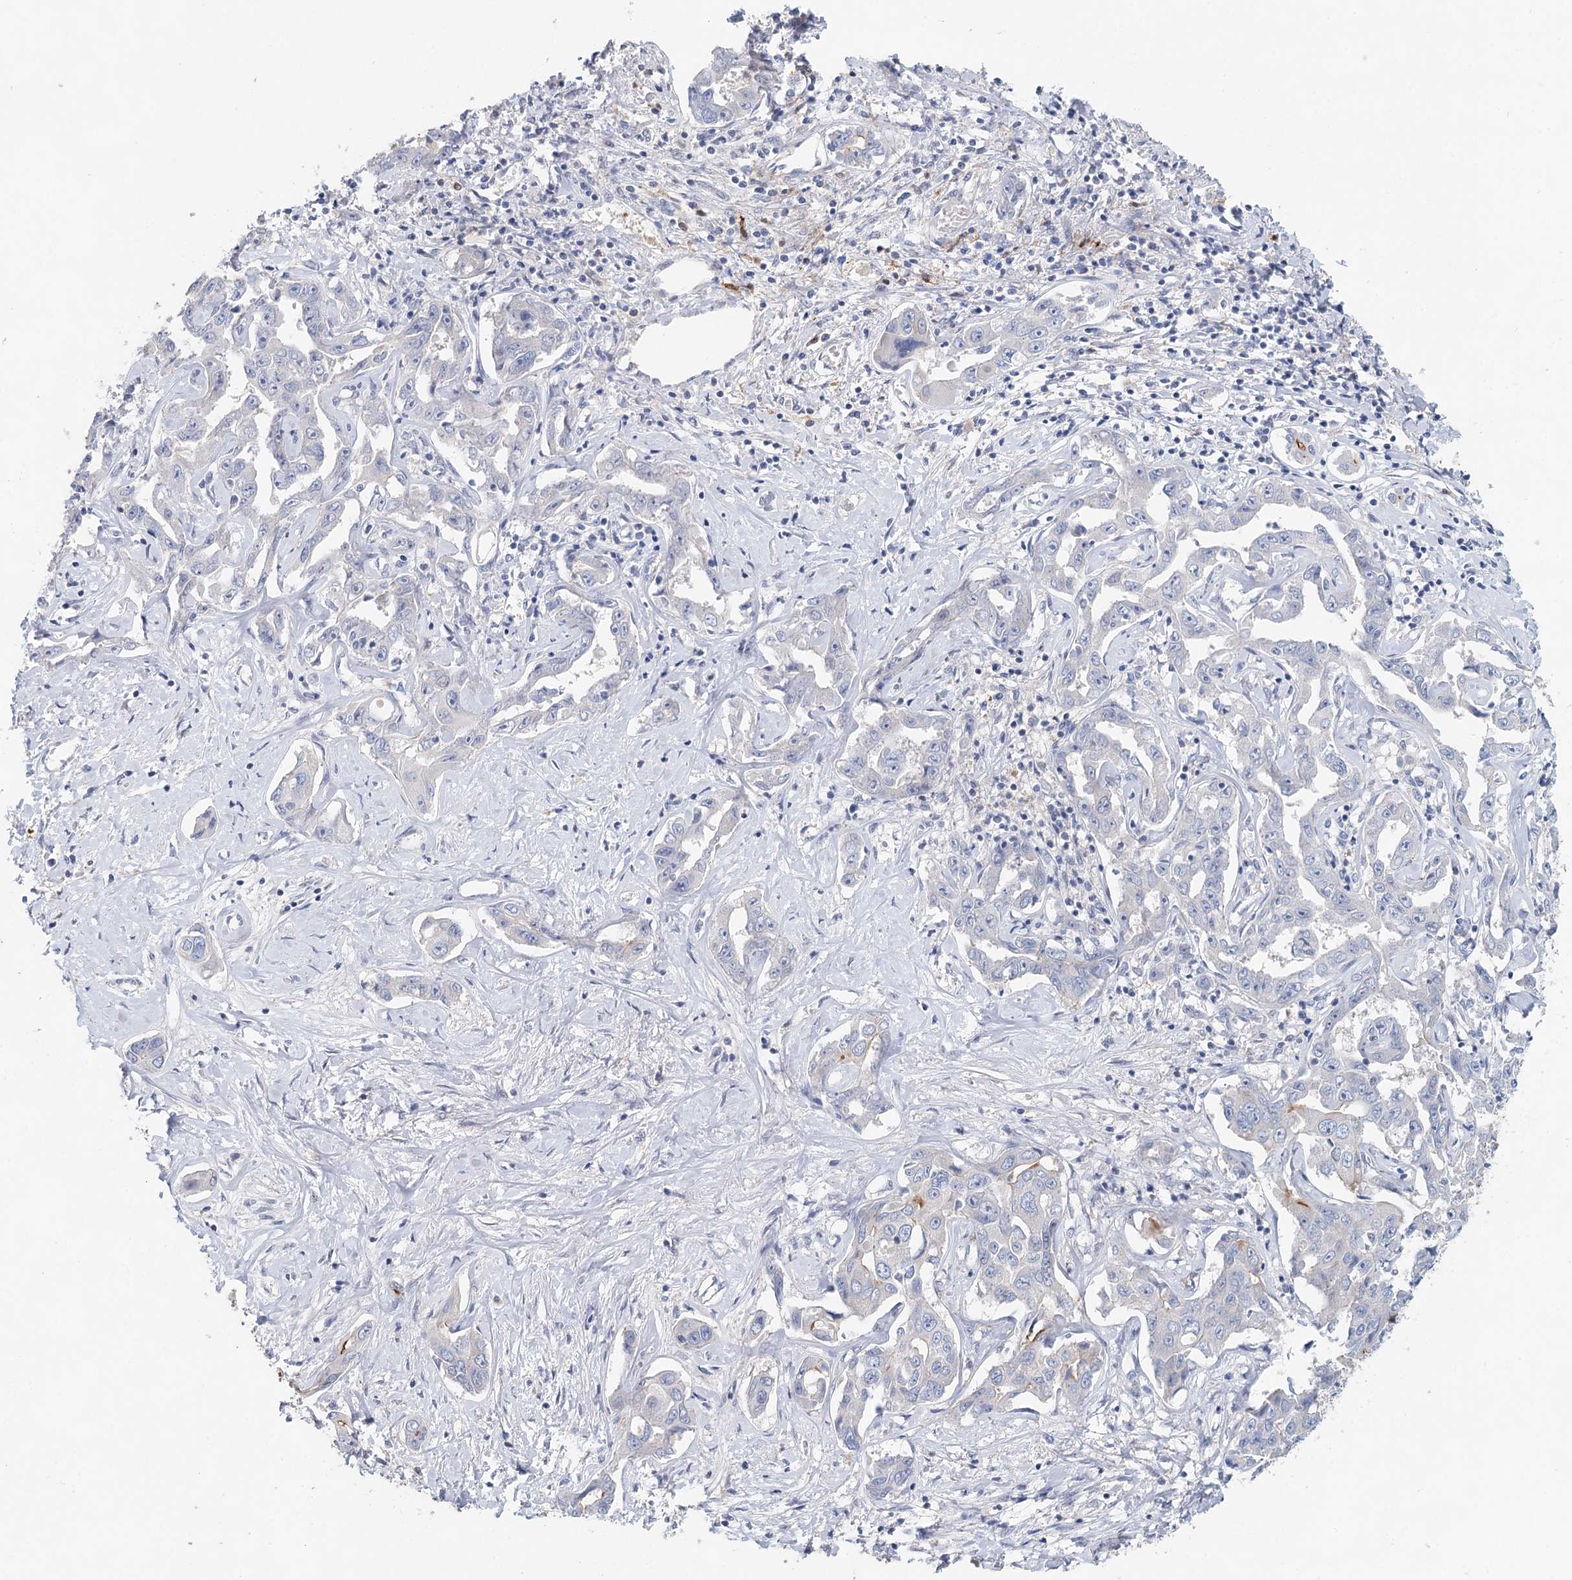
{"staining": {"intensity": "negative", "quantity": "none", "location": "none"}, "tissue": "liver cancer", "cell_type": "Tumor cells", "image_type": "cancer", "snomed": [{"axis": "morphology", "description": "Cholangiocarcinoma"}, {"axis": "topography", "description": "Liver"}], "caption": "IHC image of neoplastic tissue: human liver cancer (cholangiocarcinoma) stained with DAB (3,3'-diaminobenzidine) reveals no significant protein expression in tumor cells.", "gene": "SLC19A3", "patient": {"sex": "male", "age": 59}}